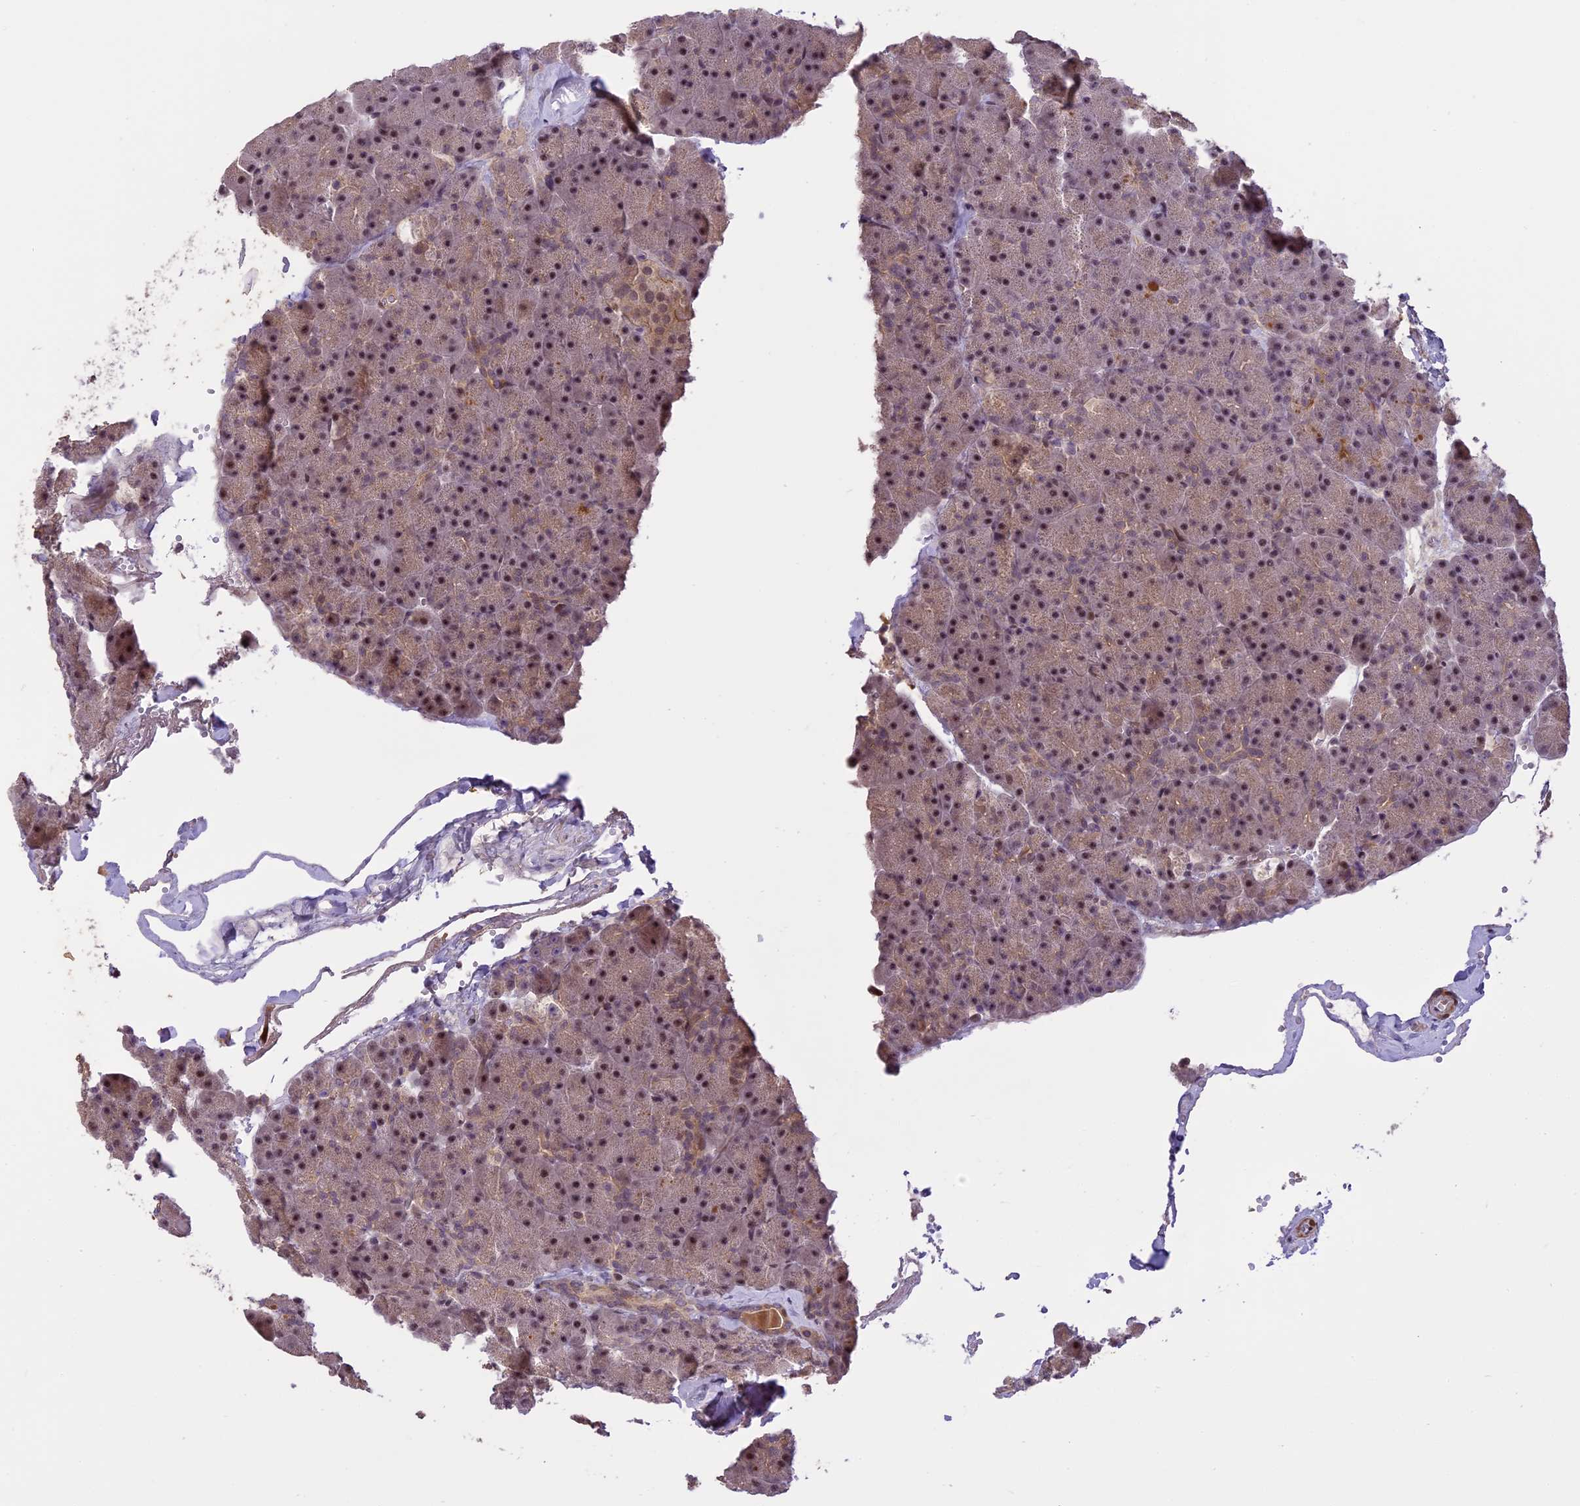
{"staining": {"intensity": "moderate", "quantity": "25%-75%", "location": "cytoplasmic/membranous,nuclear"}, "tissue": "pancreas", "cell_type": "Exocrine glandular cells", "image_type": "normal", "snomed": [{"axis": "morphology", "description": "Normal tissue, NOS"}, {"axis": "topography", "description": "Pancreas"}], "caption": "Pancreas stained for a protein exhibits moderate cytoplasmic/membranous,nuclear positivity in exocrine glandular cells. The staining was performed using DAB to visualize the protein expression in brown, while the nuclei were stained in blue with hematoxylin (Magnification: 20x).", "gene": "PRELID2", "patient": {"sex": "male", "age": 36}}